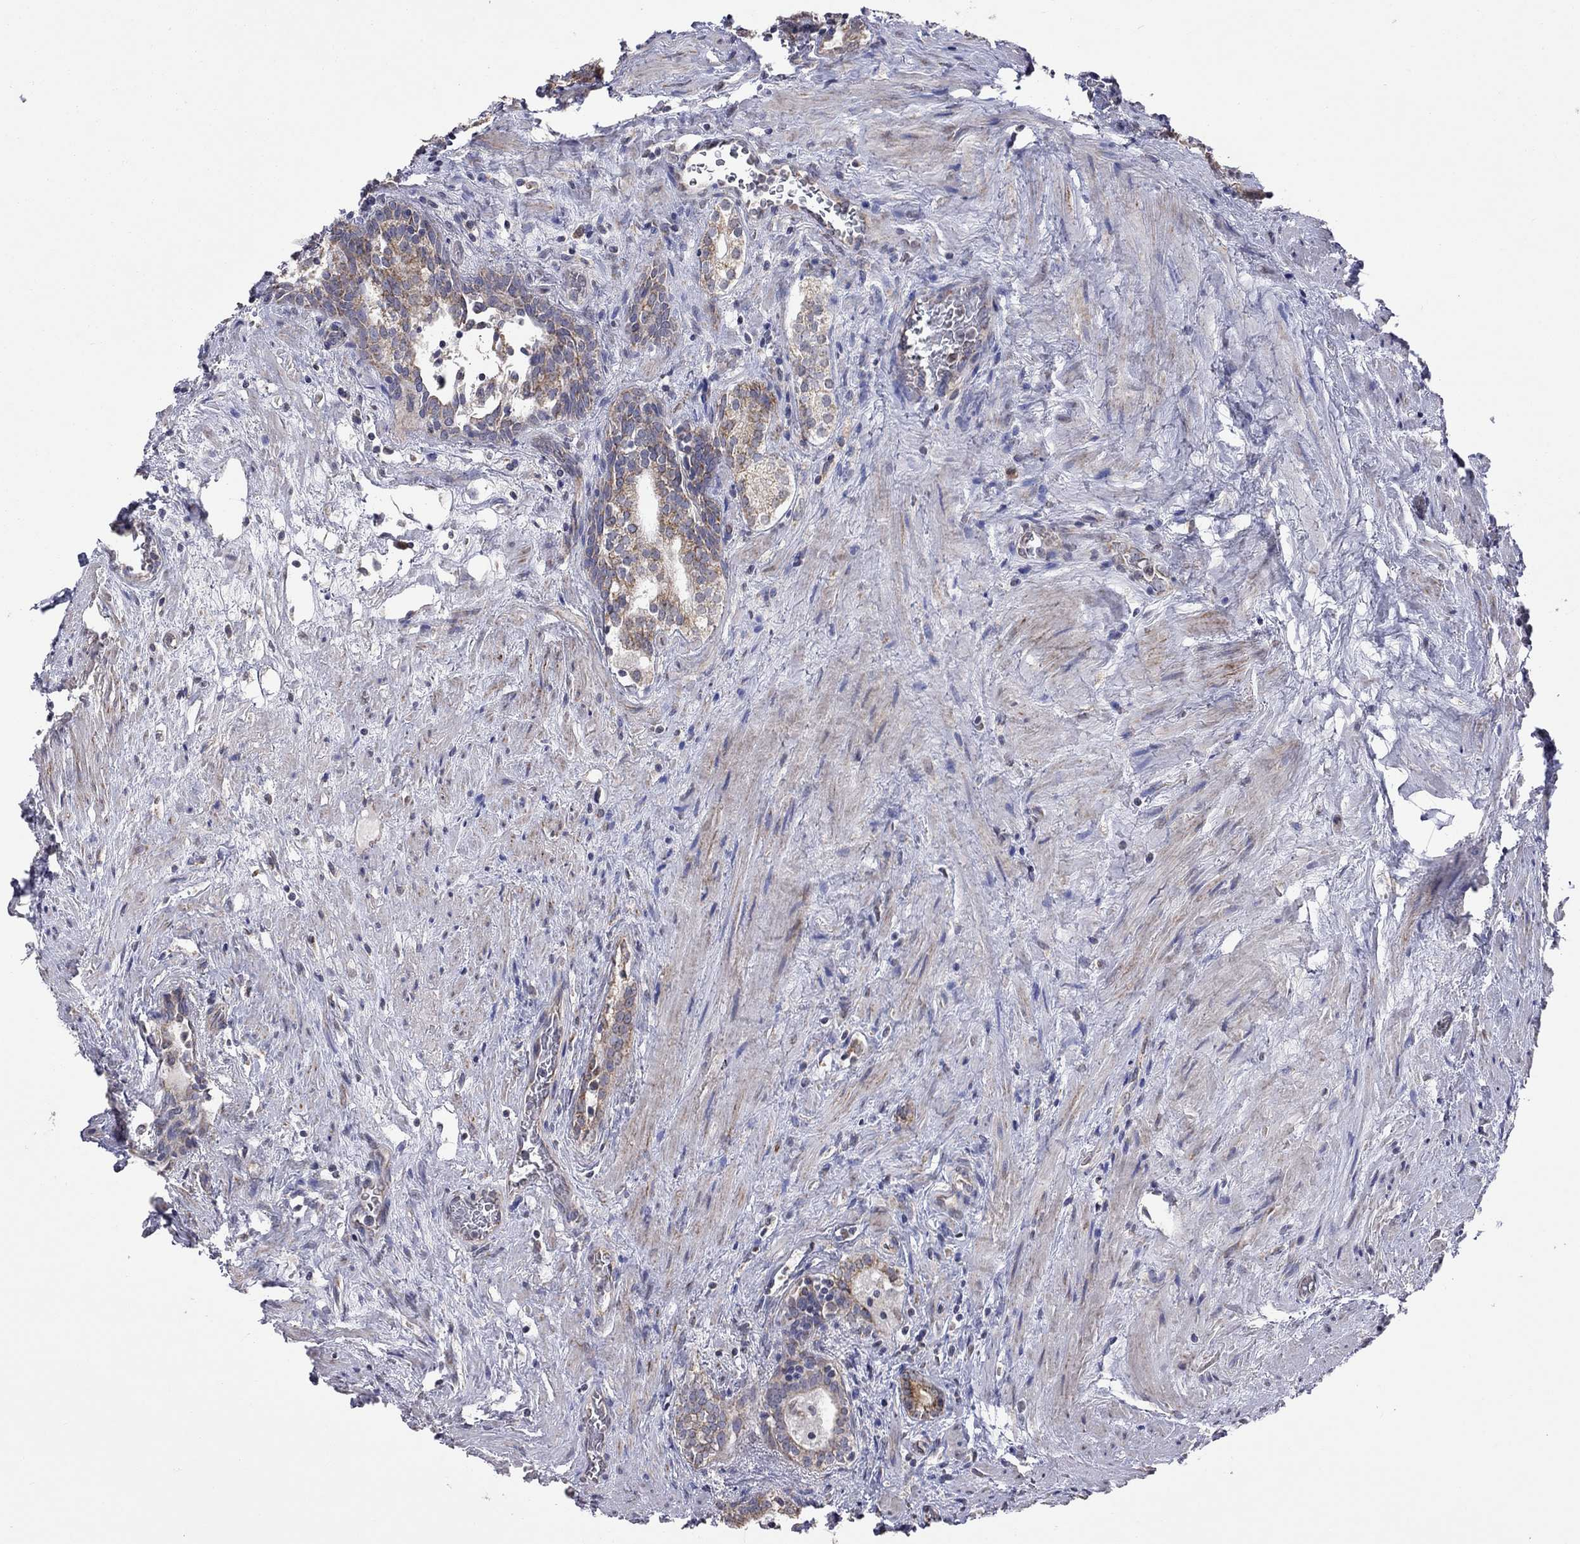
{"staining": {"intensity": "moderate", "quantity": ">75%", "location": "cytoplasmic/membranous"}, "tissue": "prostate cancer", "cell_type": "Tumor cells", "image_type": "cancer", "snomed": [{"axis": "morphology", "description": "Adenocarcinoma, NOS"}, {"axis": "morphology", "description": "Adenocarcinoma, High grade"}, {"axis": "topography", "description": "Prostate"}], "caption": "A medium amount of moderate cytoplasmic/membranous positivity is seen in about >75% of tumor cells in high-grade adenocarcinoma (prostate) tissue. The protein of interest is stained brown, and the nuclei are stained in blue (DAB IHC with brightfield microscopy, high magnification).", "gene": "NDUFB1", "patient": {"sex": "male", "age": 61}}